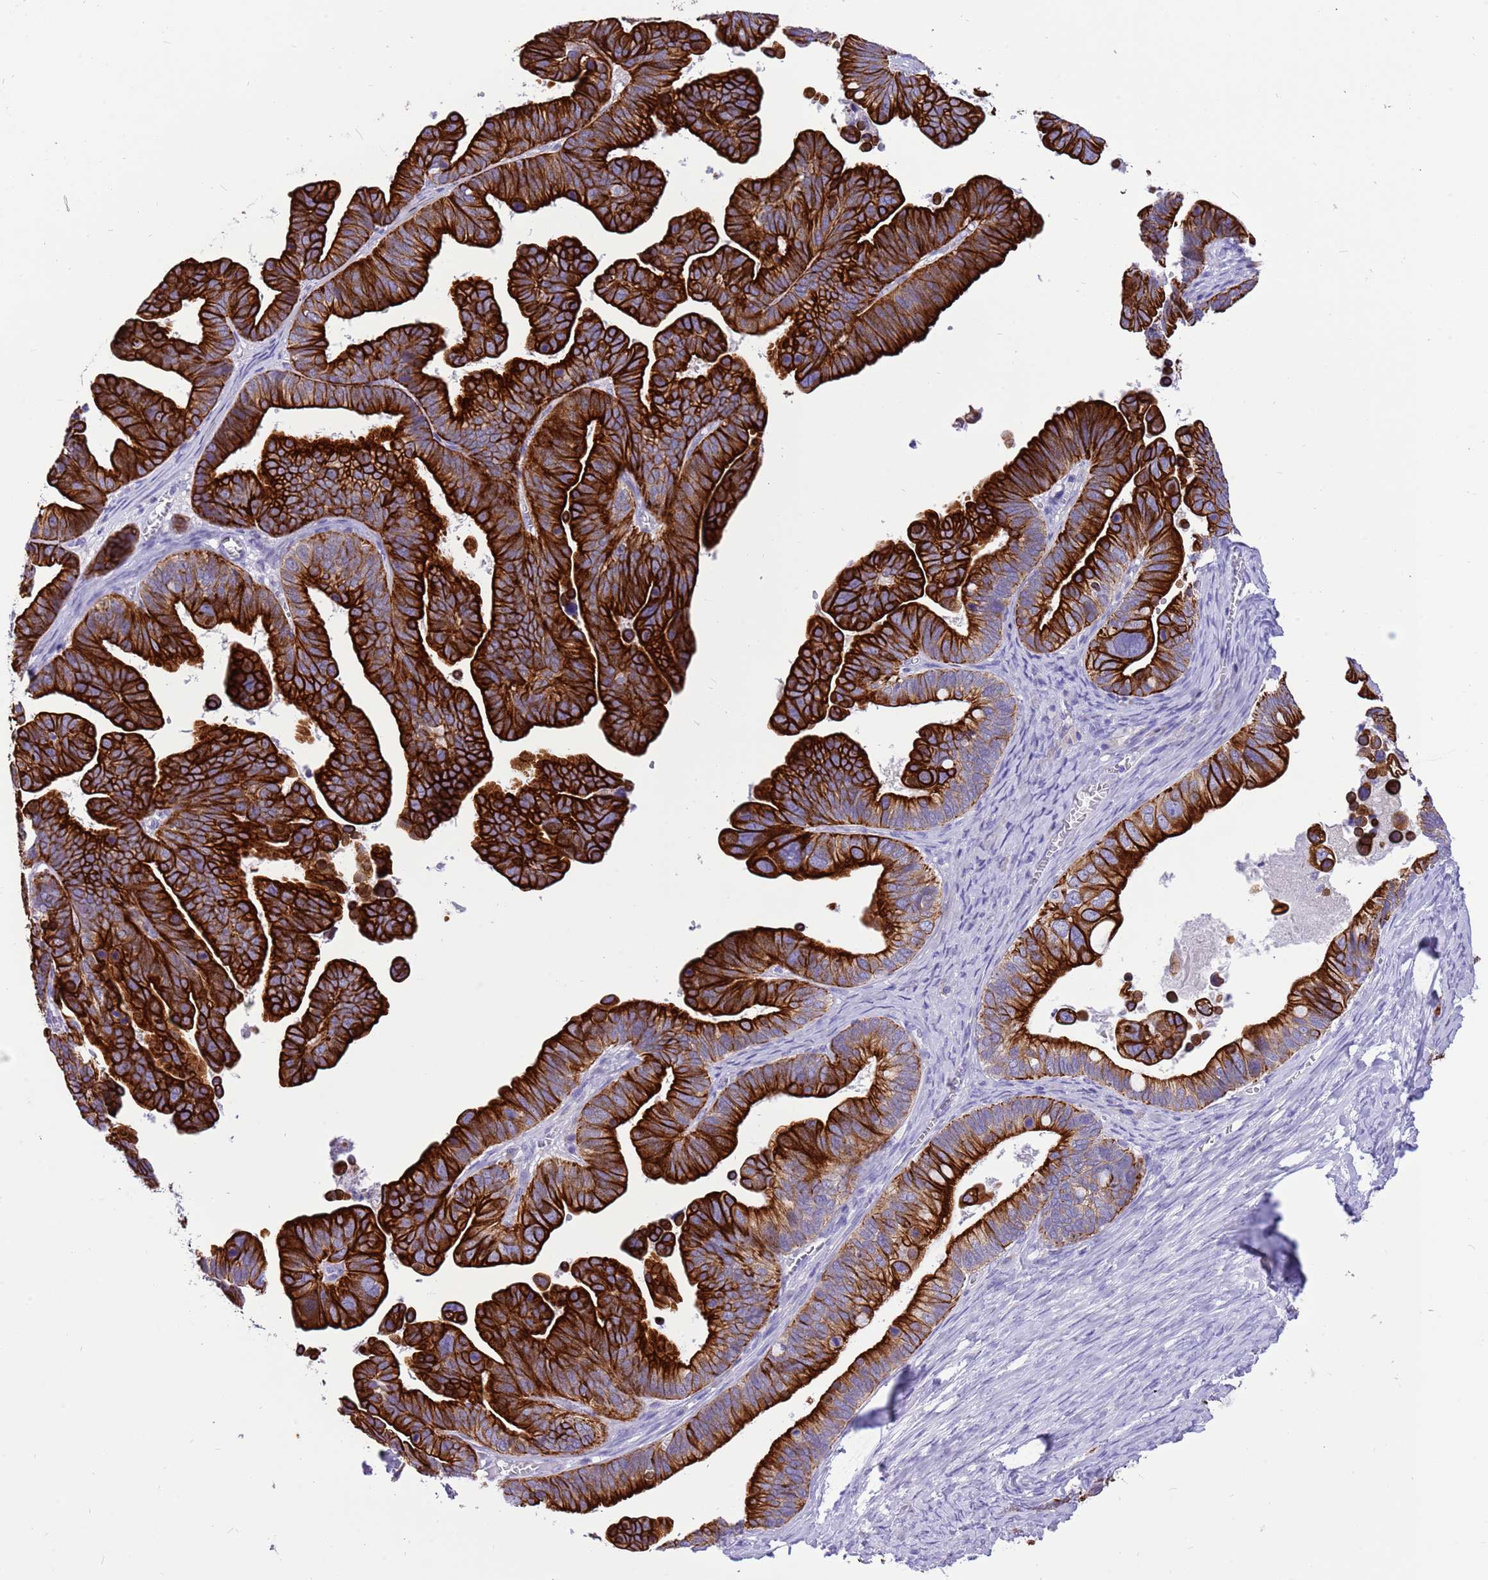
{"staining": {"intensity": "strong", "quantity": ">75%", "location": "cytoplasmic/membranous"}, "tissue": "ovarian cancer", "cell_type": "Tumor cells", "image_type": "cancer", "snomed": [{"axis": "morphology", "description": "Cystadenocarcinoma, serous, NOS"}, {"axis": "topography", "description": "Ovary"}], "caption": "About >75% of tumor cells in human serous cystadenocarcinoma (ovarian) display strong cytoplasmic/membranous protein expression as visualized by brown immunohistochemical staining.", "gene": "R3HDM4", "patient": {"sex": "female", "age": 56}}